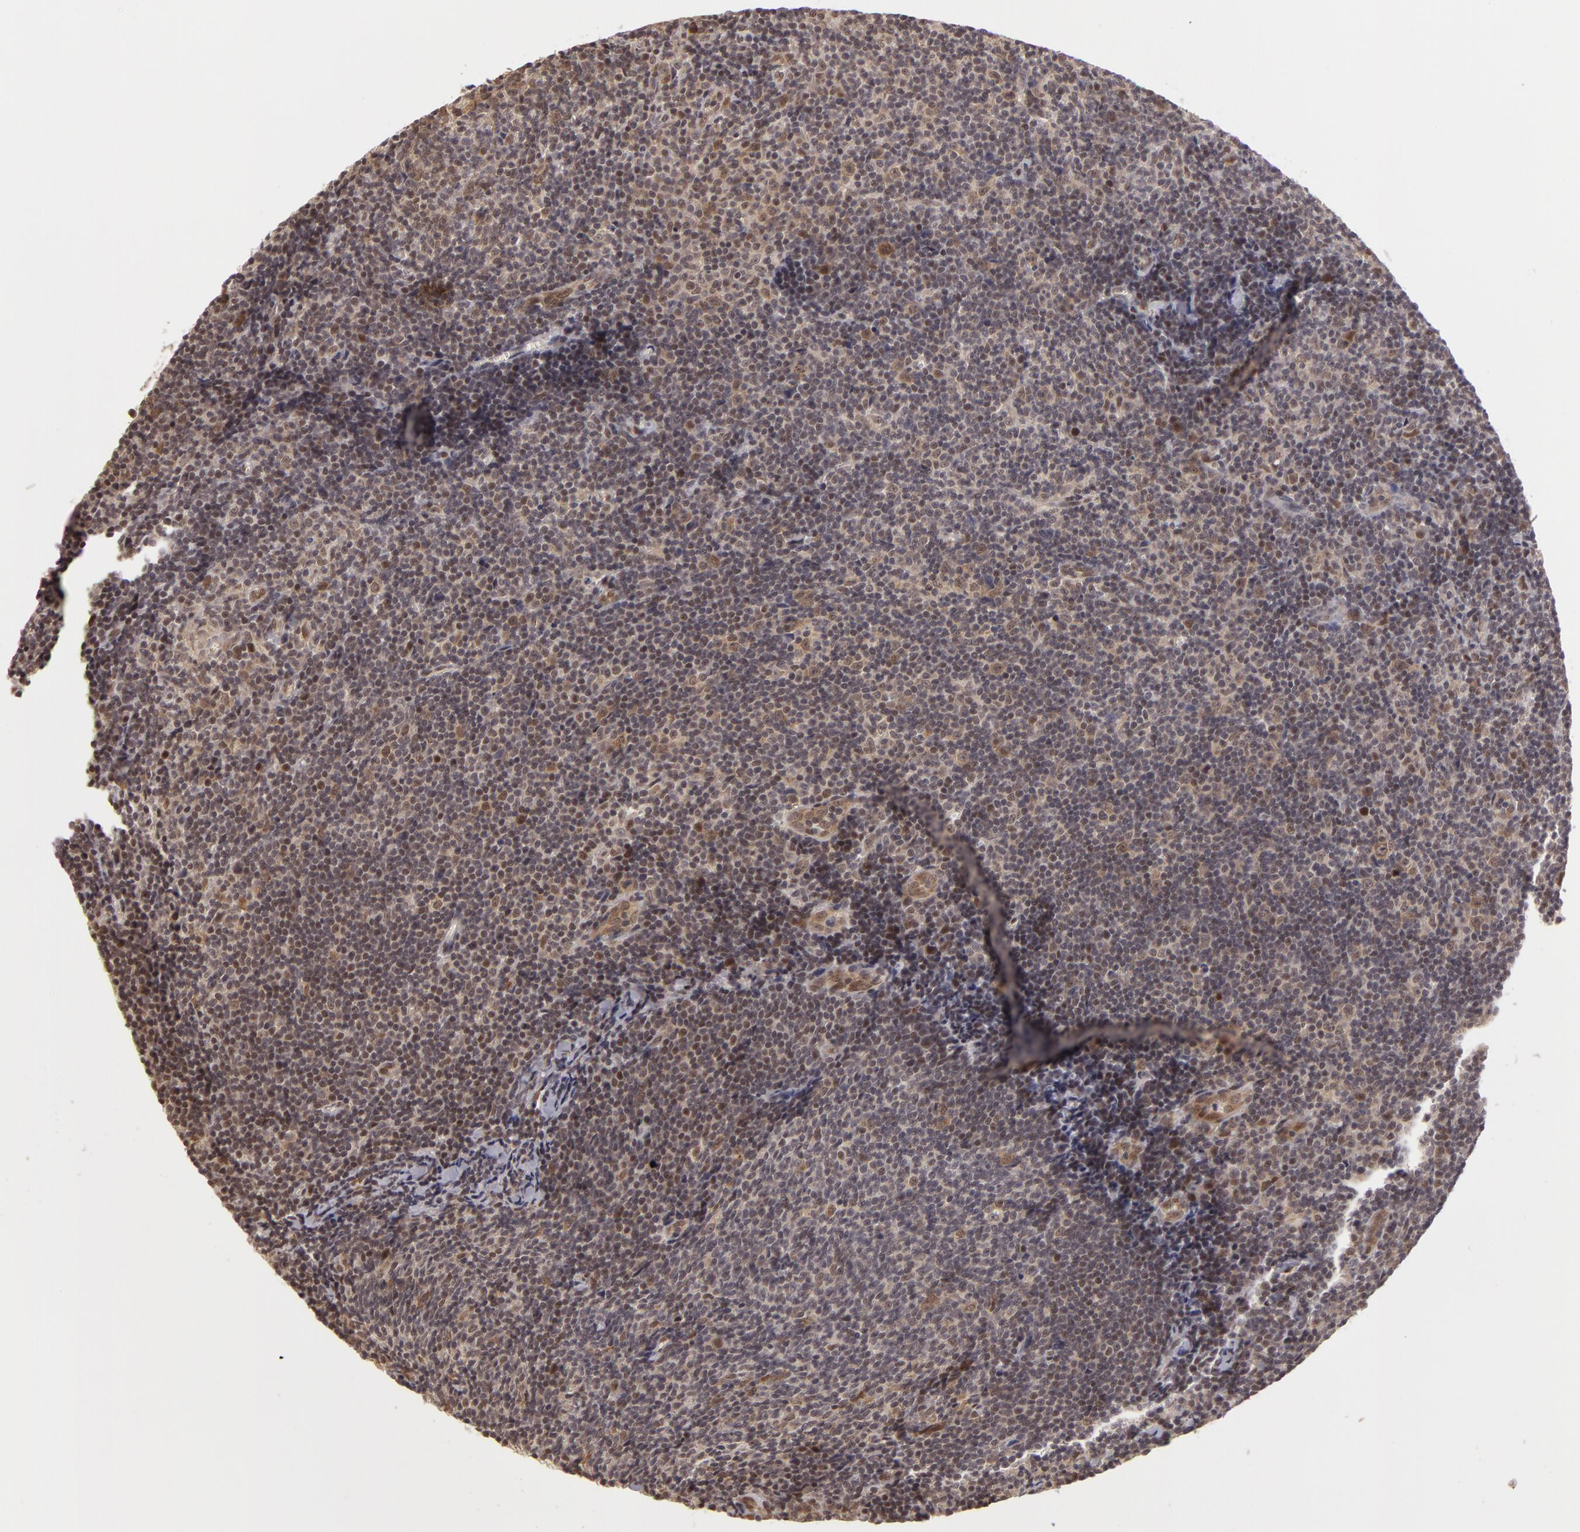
{"staining": {"intensity": "moderate", "quantity": "<25%", "location": "nuclear"}, "tissue": "lymphoma", "cell_type": "Tumor cells", "image_type": "cancer", "snomed": [{"axis": "morphology", "description": "Malignant lymphoma, non-Hodgkin's type, Low grade"}, {"axis": "topography", "description": "Lymph node"}], "caption": "Tumor cells show low levels of moderate nuclear expression in about <25% of cells in lymphoma. (IHC, brightfield microscopy, high magnification).", "gene": "ZNF133", "patient": {"sex": "male", "age": 49}}